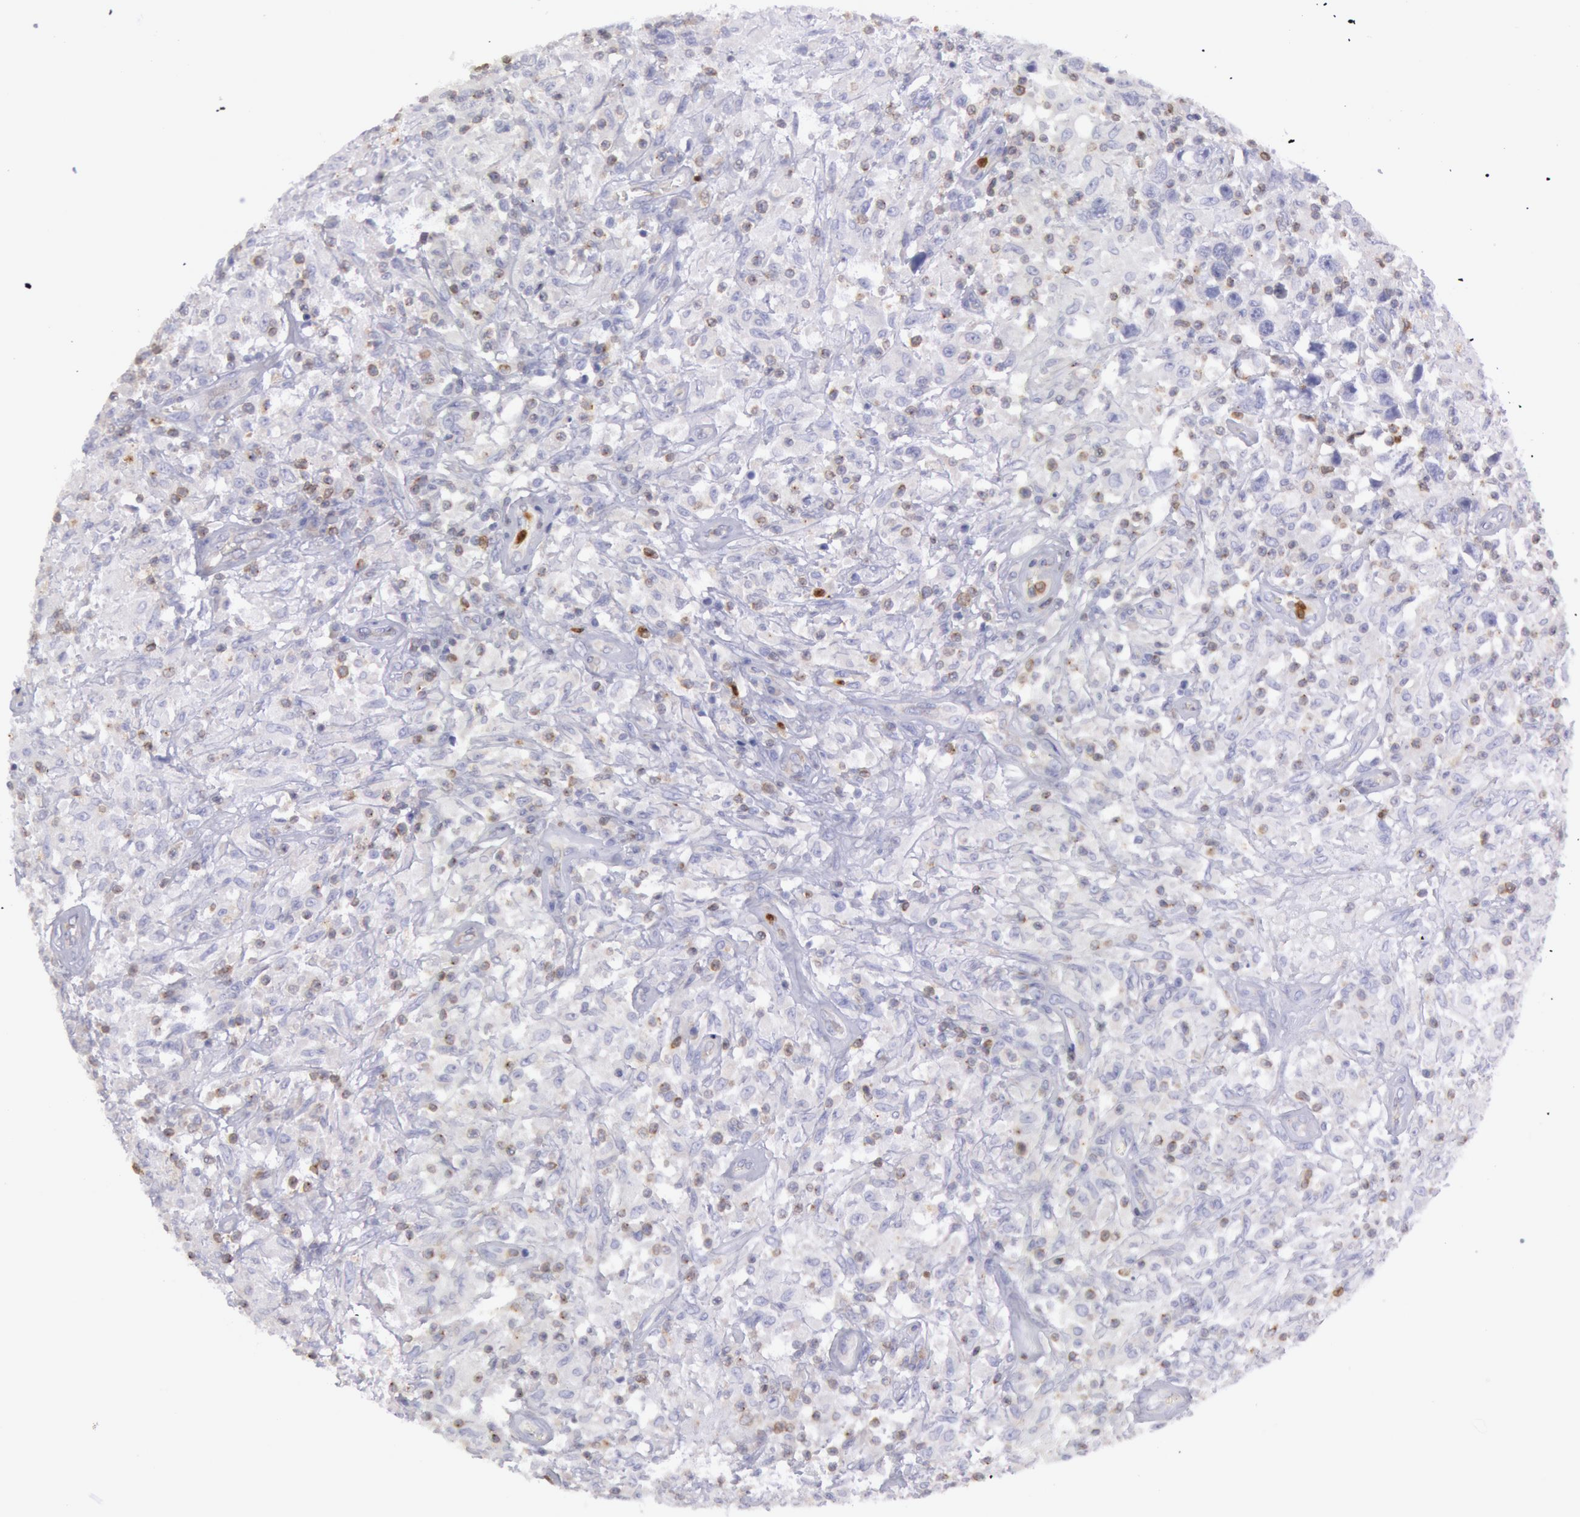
{"staining": {"intensity": "negative", "quantity": "none", "location": "none"}, "tissue": "testis cancer", "cell_type": "Tumor cells", "image_type": "cancer", "snomed": [{"axis": "morphology", "description": "Seminoma, NOS"}, {"axis": "topography", "description": "Testis"}], "caption": "IHC of human testis cancer reveals no expression in tumor cells.", "gene": "RAB27A", "patient": {"sex": "male", "age": 34}}